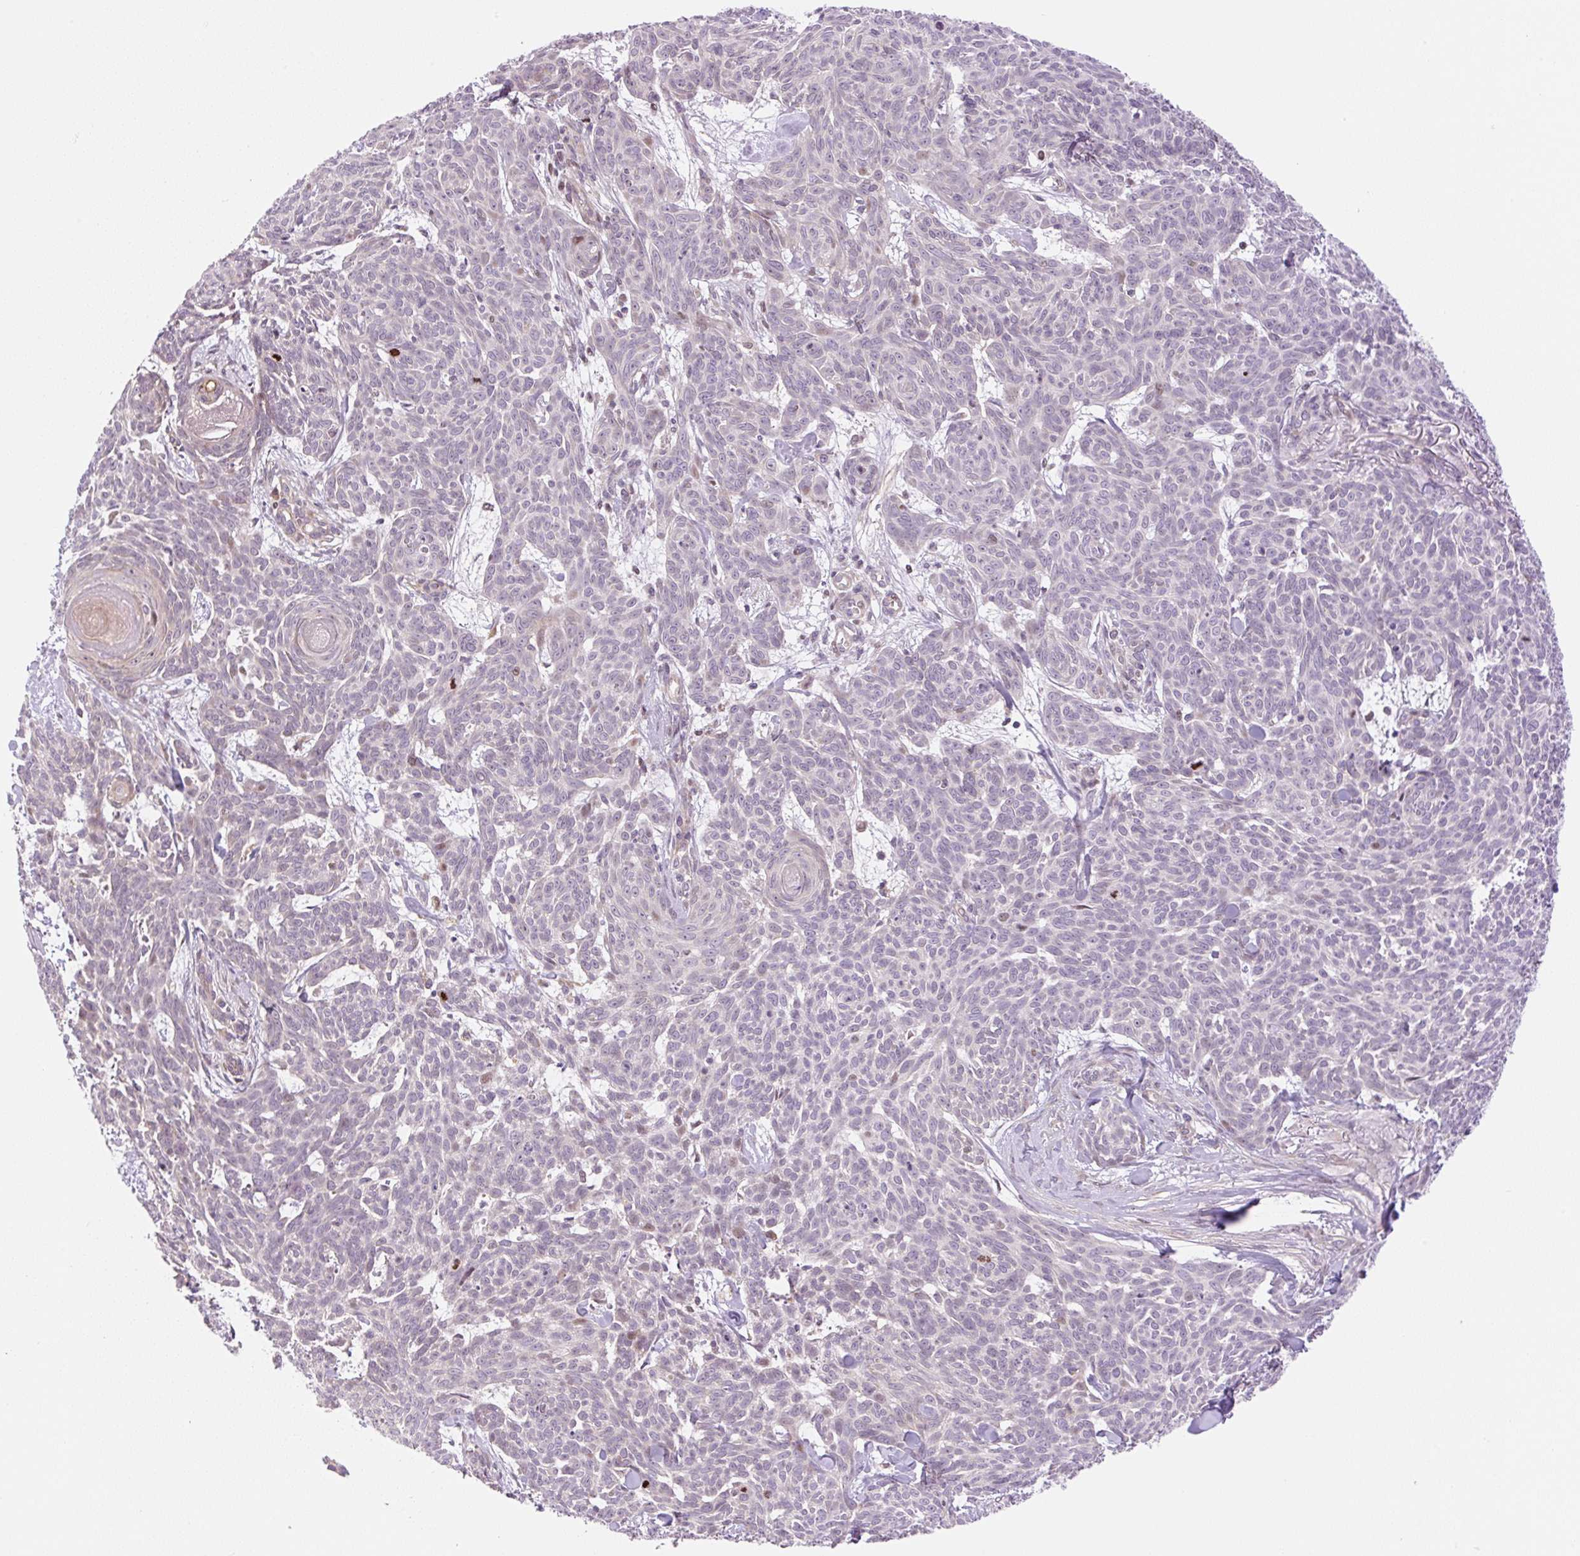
{"staining": {"intensity": "negative", "quantity": "none", "location": "none"}, "tissue": "skin cancer", "cell_type": "Tumor cells", "image_type": "cancer", "snomed": [{"axis": "morphology", "description": "Basal cell carcinoma"}, {"axis": "topography", "description": "Skin"}], "caption": "Image shows no significant protein expression in tumor cells of skin cancer (basal cell carcinoma).", "gene": "ZNF394", "patient": {"sex": "female", "age": 93}}